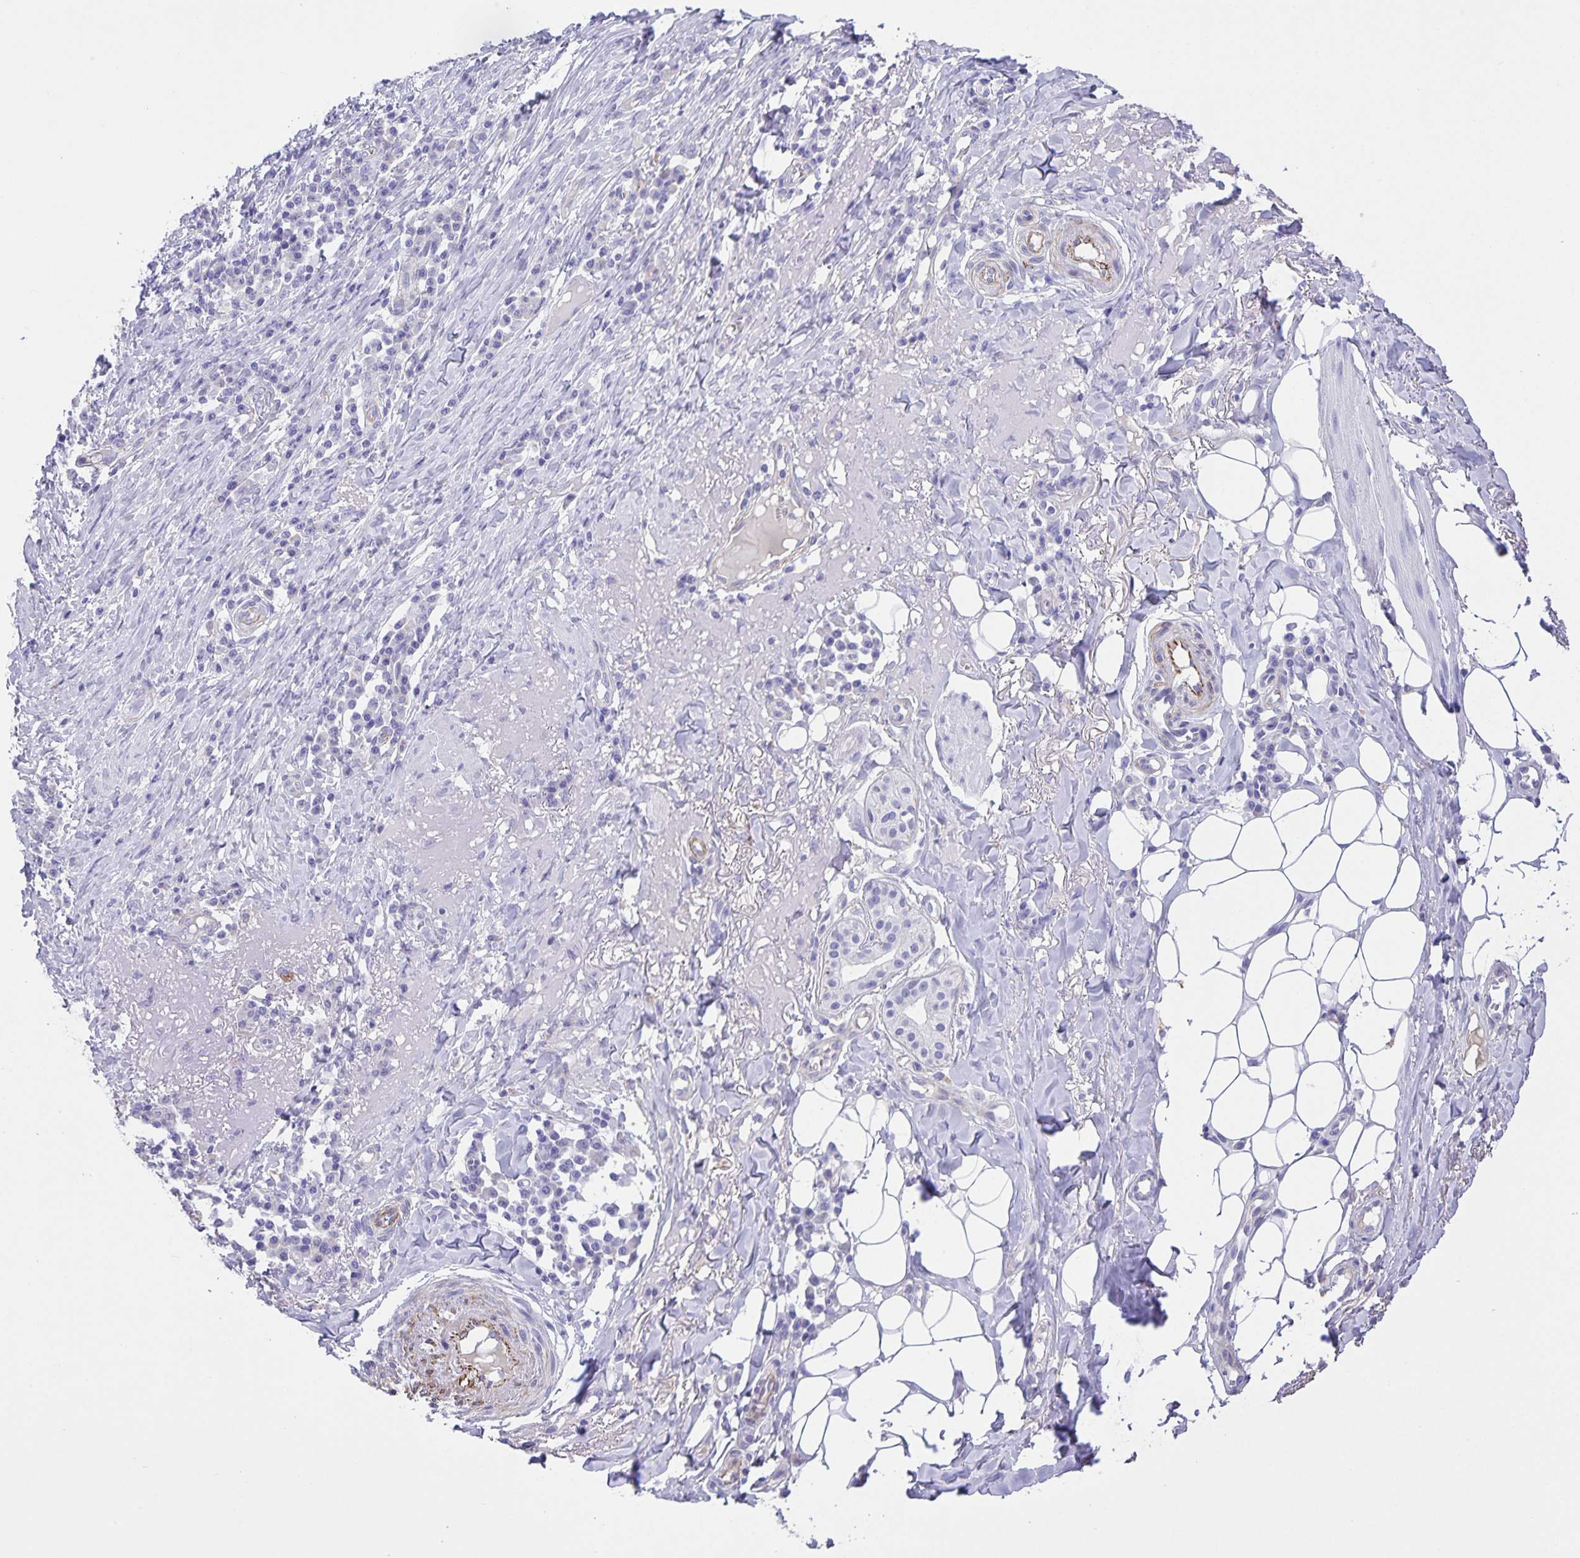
{"staining": {"intensity": "negative", "quantity": "none", "location": "none"}, "tissue": "skin cancer", "cell_type": "Tumor cells", "image_type": "cancer", "snomed": [{"axis": "morphology", "description": "Basal cell carcinoma"}, {"axis": "topography", "description": "Skin"}], "caption": "DAB (3,3'-diaminobenzidine) immunohistochemical staining of human skin cancer (basal cell carcinoma) displays no significant staining in tumor cells.", "gene": "UBQLN3", "patient": {"sex": "female", "age": 93}}